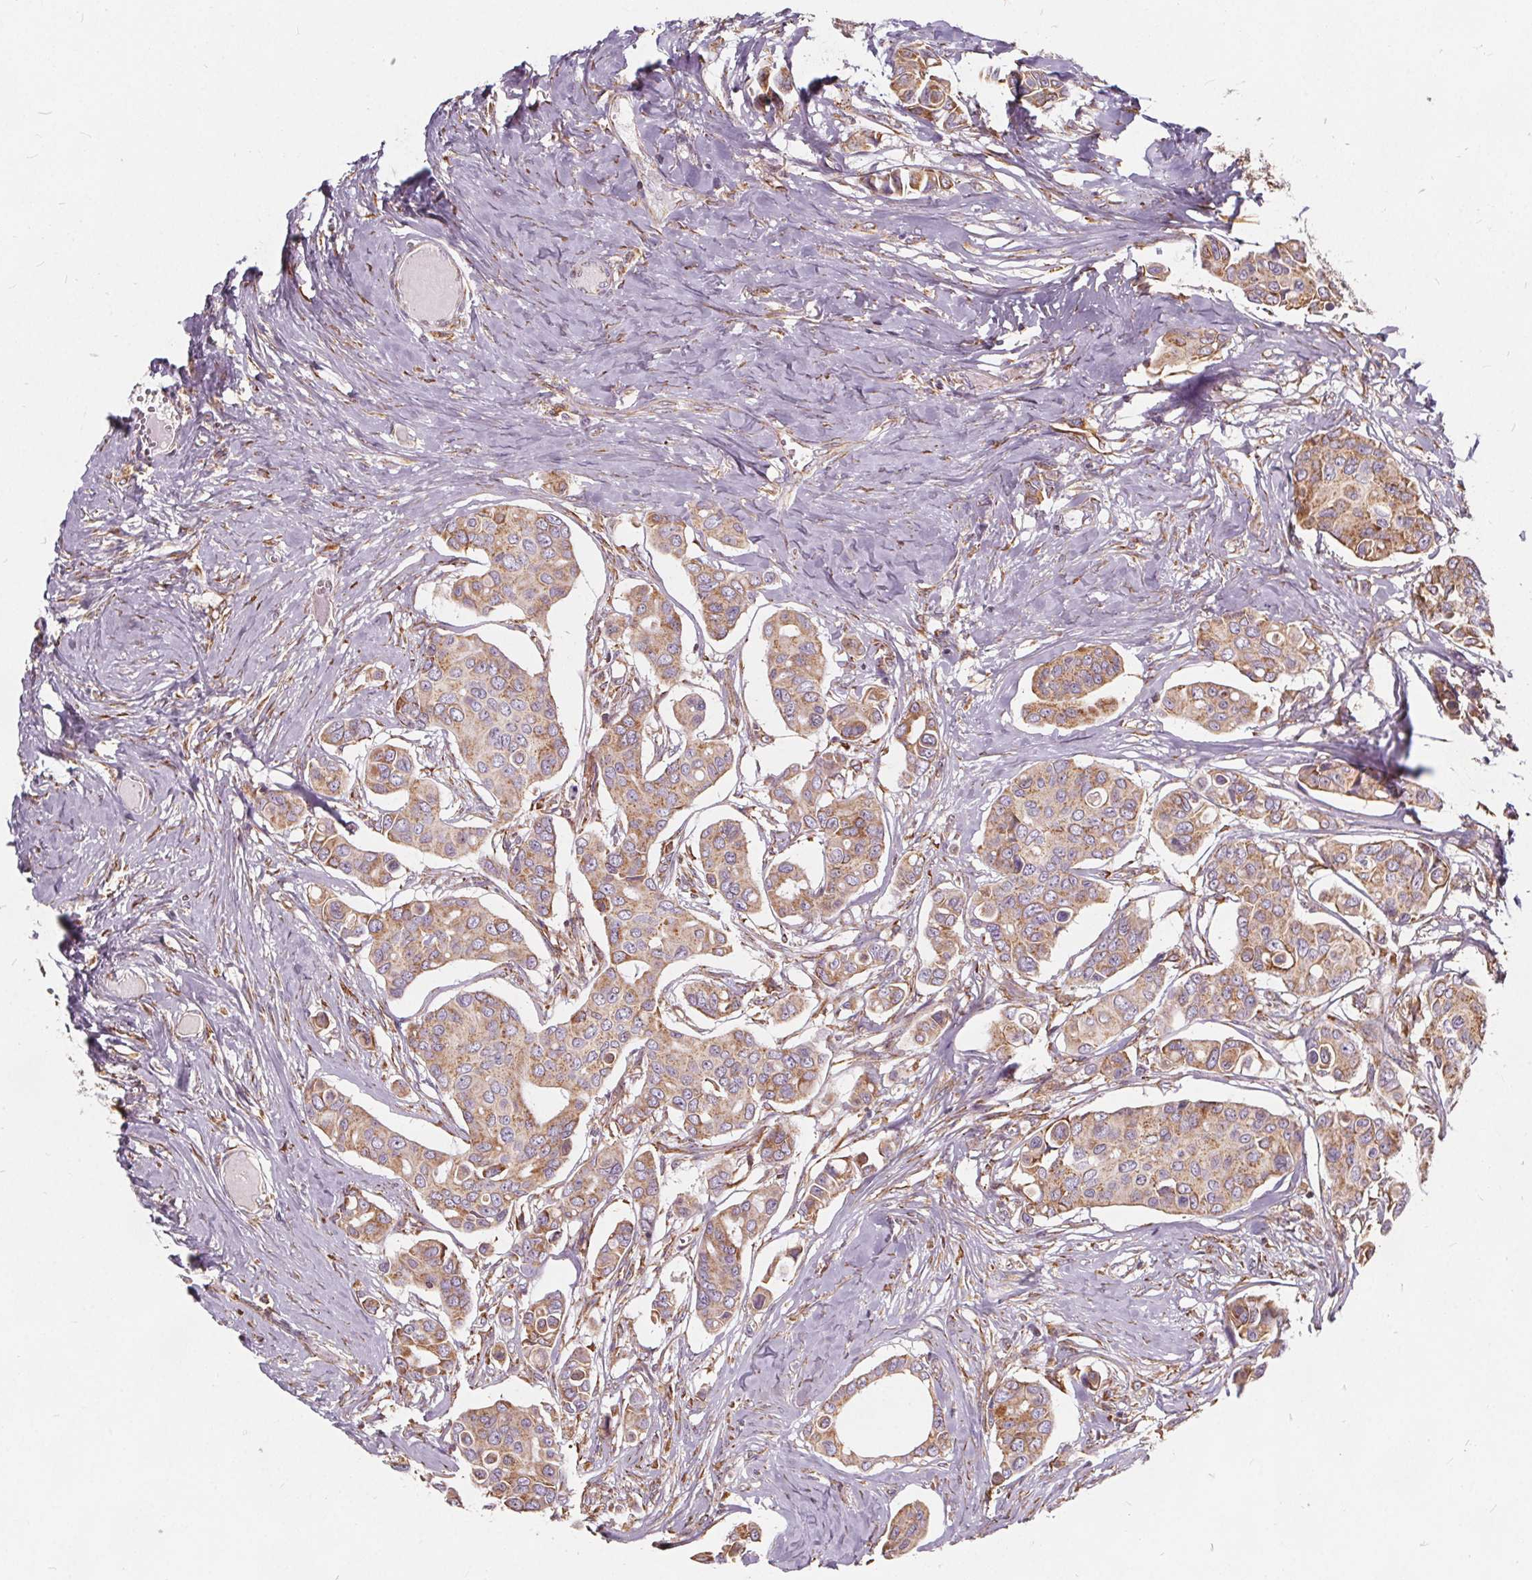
{"staining": {"intensity": "moderate", "quantity": ">75%", "location": "cytoplasmic/membranous"}, "tissue": "breast cancer", "cell_type": "Tumor cells", "image_type": "cancer", "snomed": [{"axis": "morphology", "description": "Duct carcinoma"}, {"axis": "topography", "description": "Breast"}], "caption": "This is a micrograph of IHC staining of intraductal carcinoma (breast), which shows moderate positivity in the cytoplasmic/membranous of tumor cells.", "gene": "PLSCR3", "patient": {"sex": "female", "age": 54}}